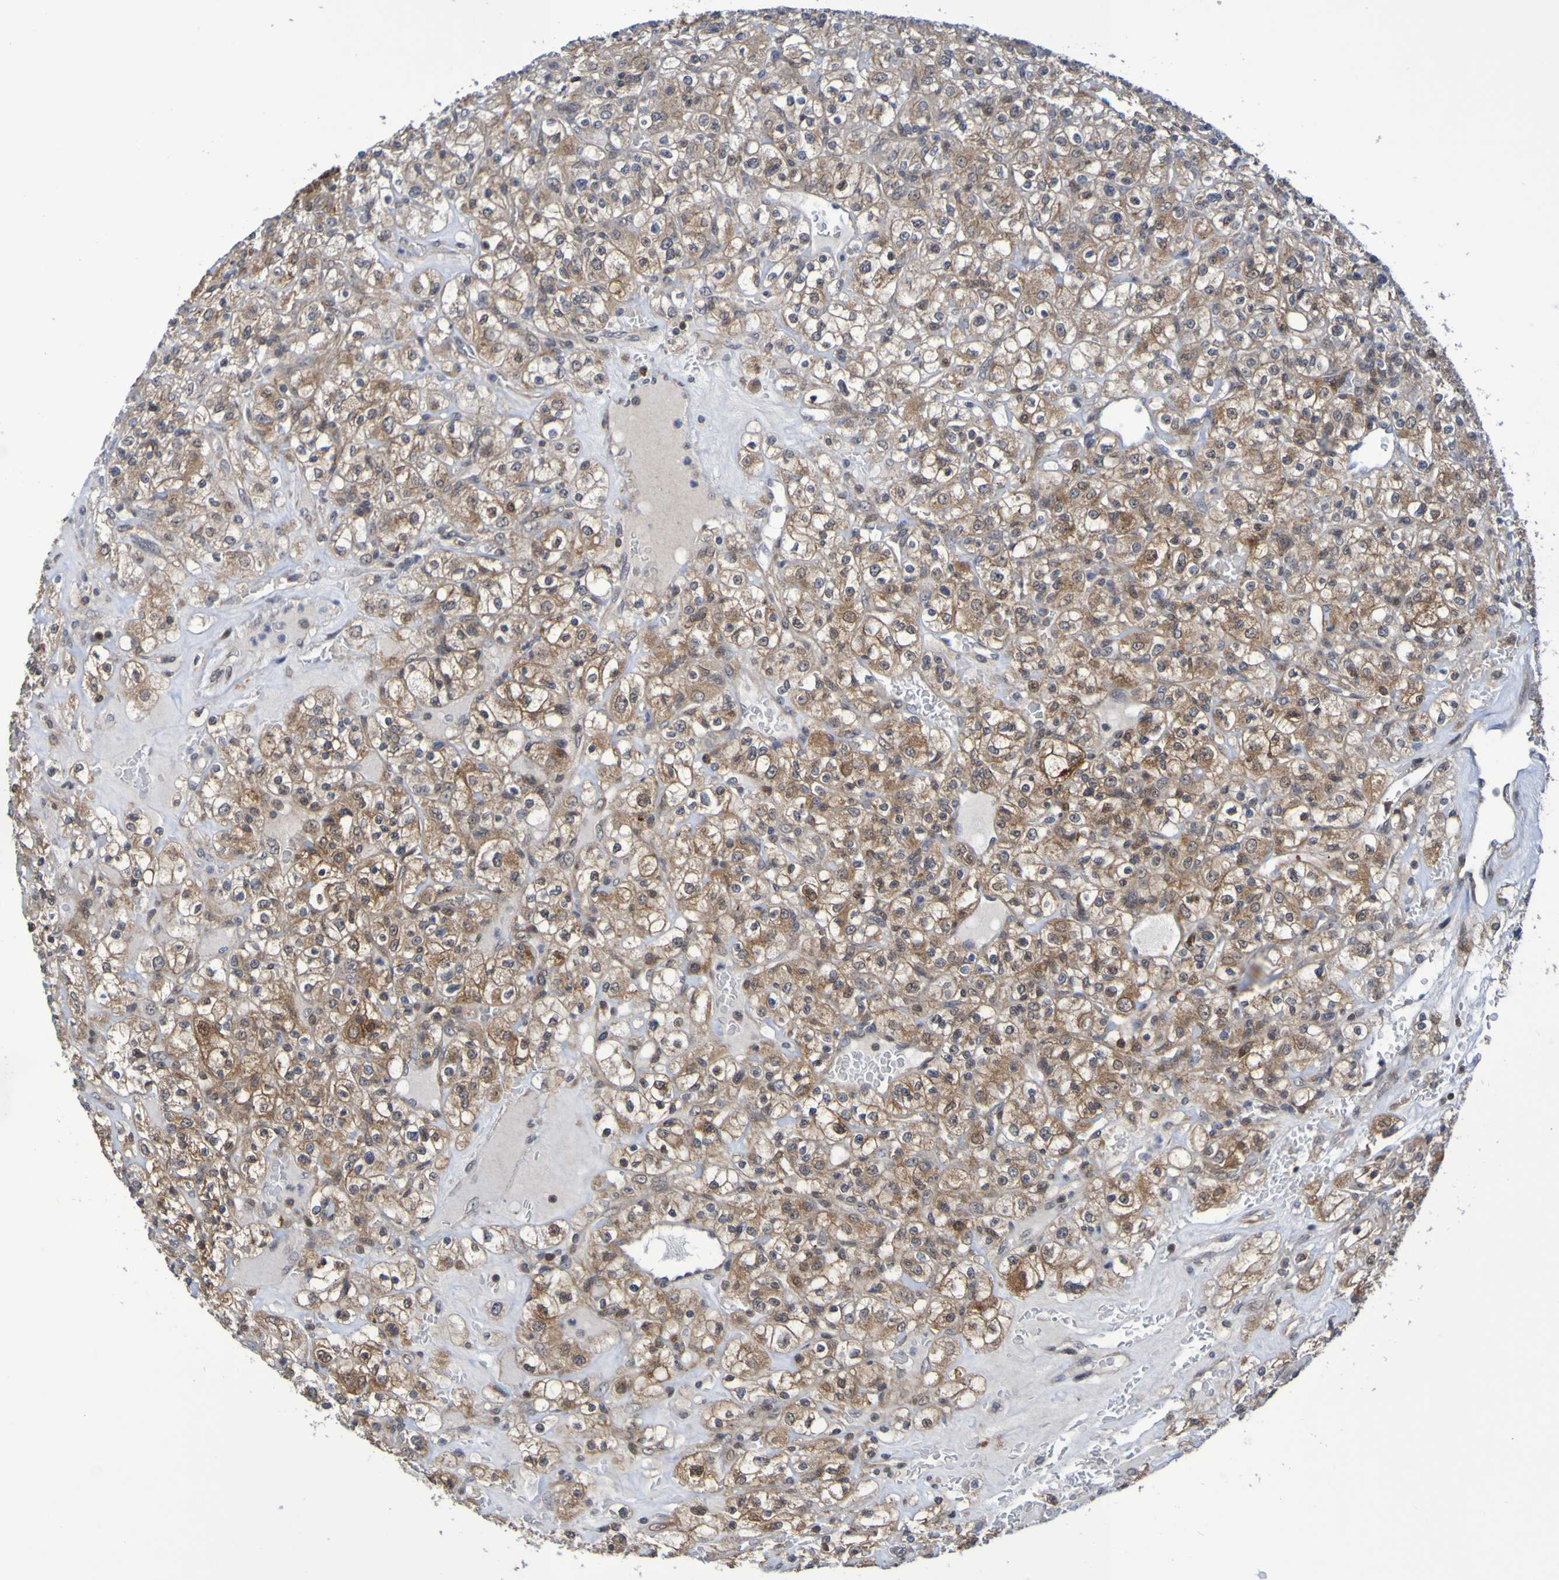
{"staining": {"intensity": "moderate", "quantity": ">75%", "location": "cytoplasmic/membranous"}, "tissue": "renal cancer", "cell_type": "Tumor cells", "image_type": "cancer", "snomed": [{"axis": "morphology", "description": "Normal tissue, NOS"}, {"axis": "morphology", "description": "Adenocarcinoma, NOS"}, {"axis": "topography", "description": "Kidney"}], "caption": "There is medium levels of moderate cytoplasmic/membranous expression in tumor cells of renal cancer (adenocarcinoma), as demonstrated by immunohistochemical staining (brown color).", "gene": "ATIC", "patient": {"sex": "female", "age": 72}}